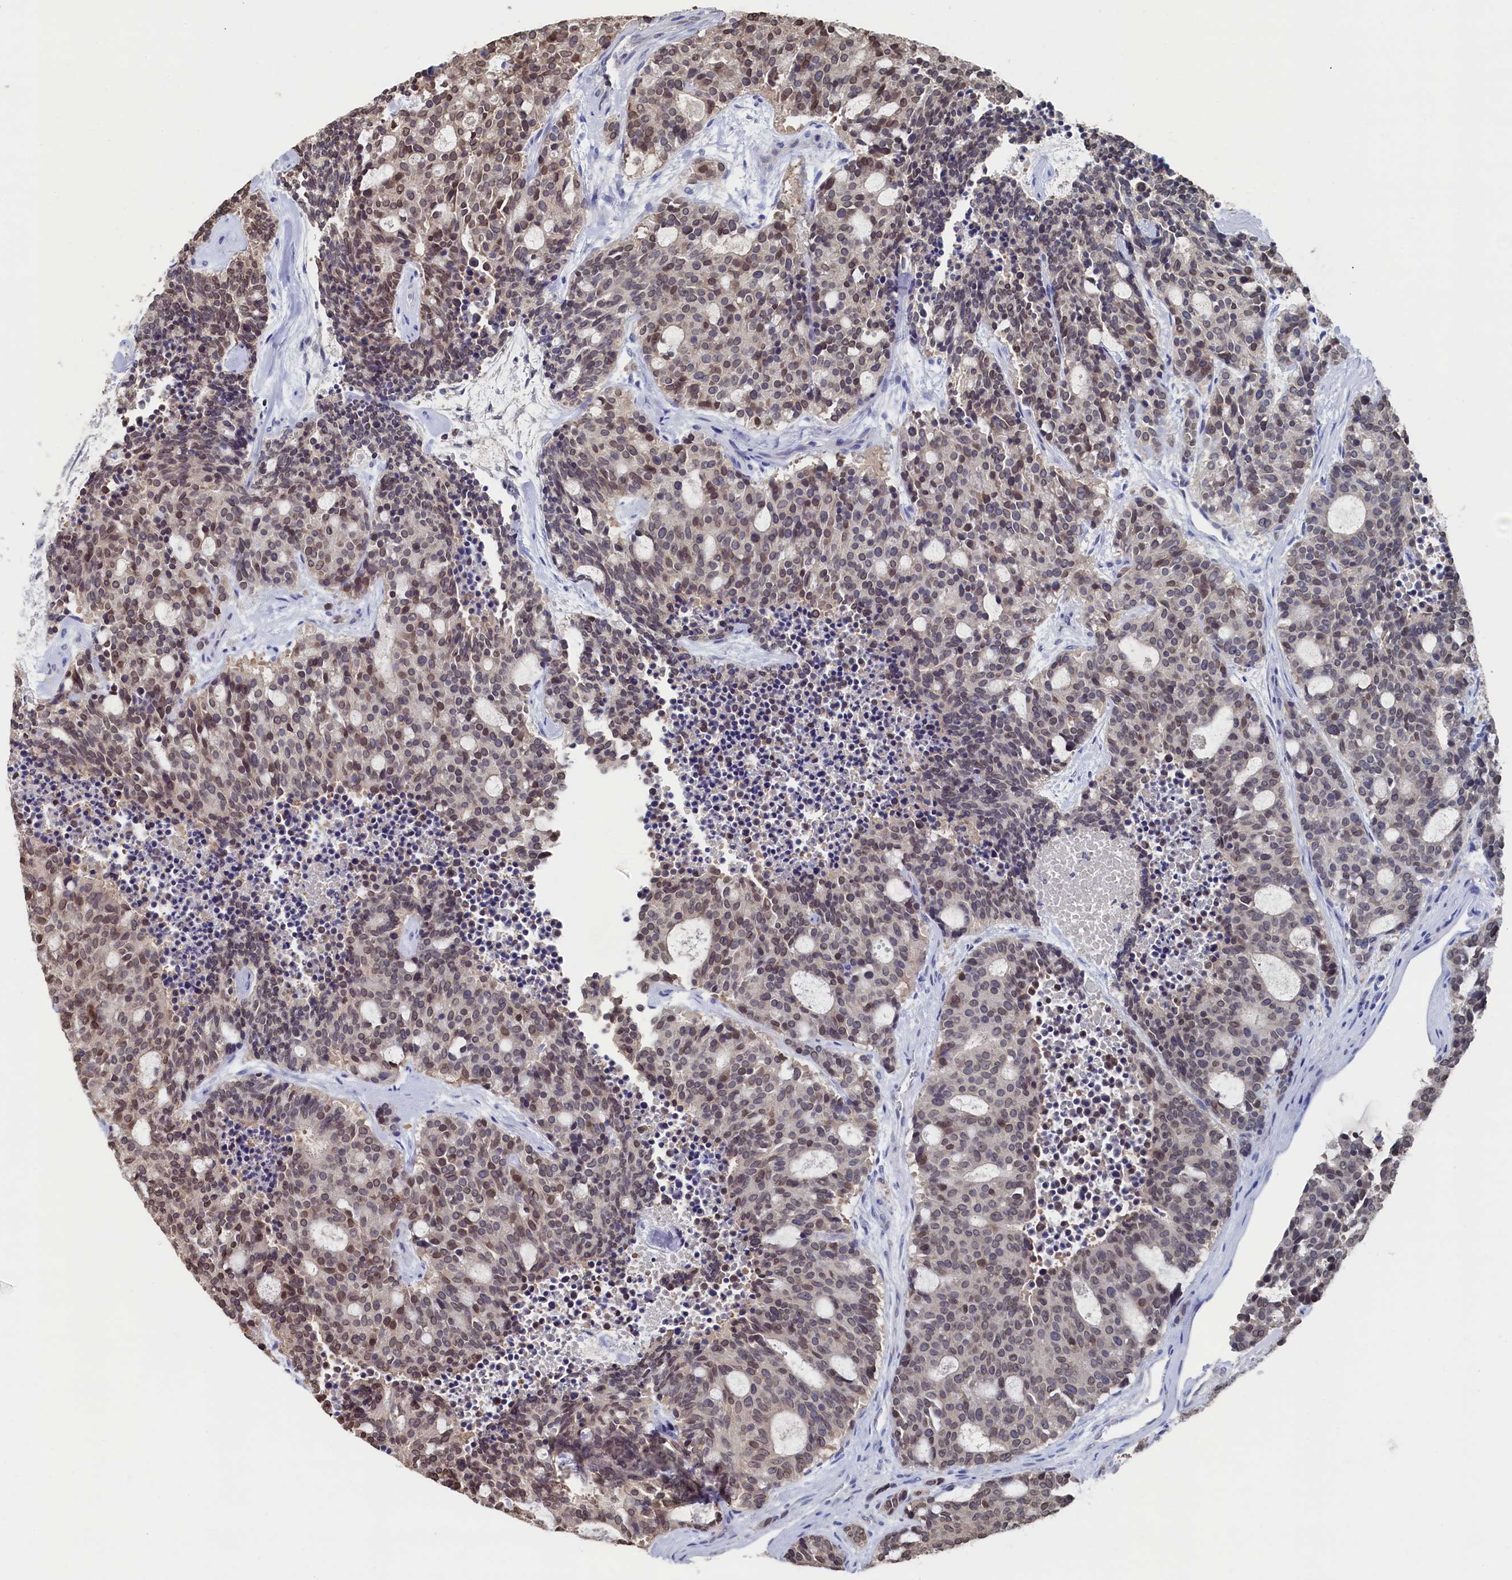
{"staining": {"intensity": "moderate", "quantity": "25%-75%", "location": "nuclear"}, "tissue": "carcinoid", "cell_type": "Tumor cells", "image_type": "cancer", "snomed": [{"axis": "morphology", "description": "Carcinoid, malignant, NOS"}, {"axis": "topography", "description": "Pancreas"}], "caption": "Malignant carcinoid tissue exhibits moderate nuclear staining in approximately 25%-75% of tumor cells, visualized by immunohistochemistry. Ihc stains the protein in brown and the nuclei are stained blue.", "gene": "C11orf54", "patient": {"sex": "female", "age": 54}}